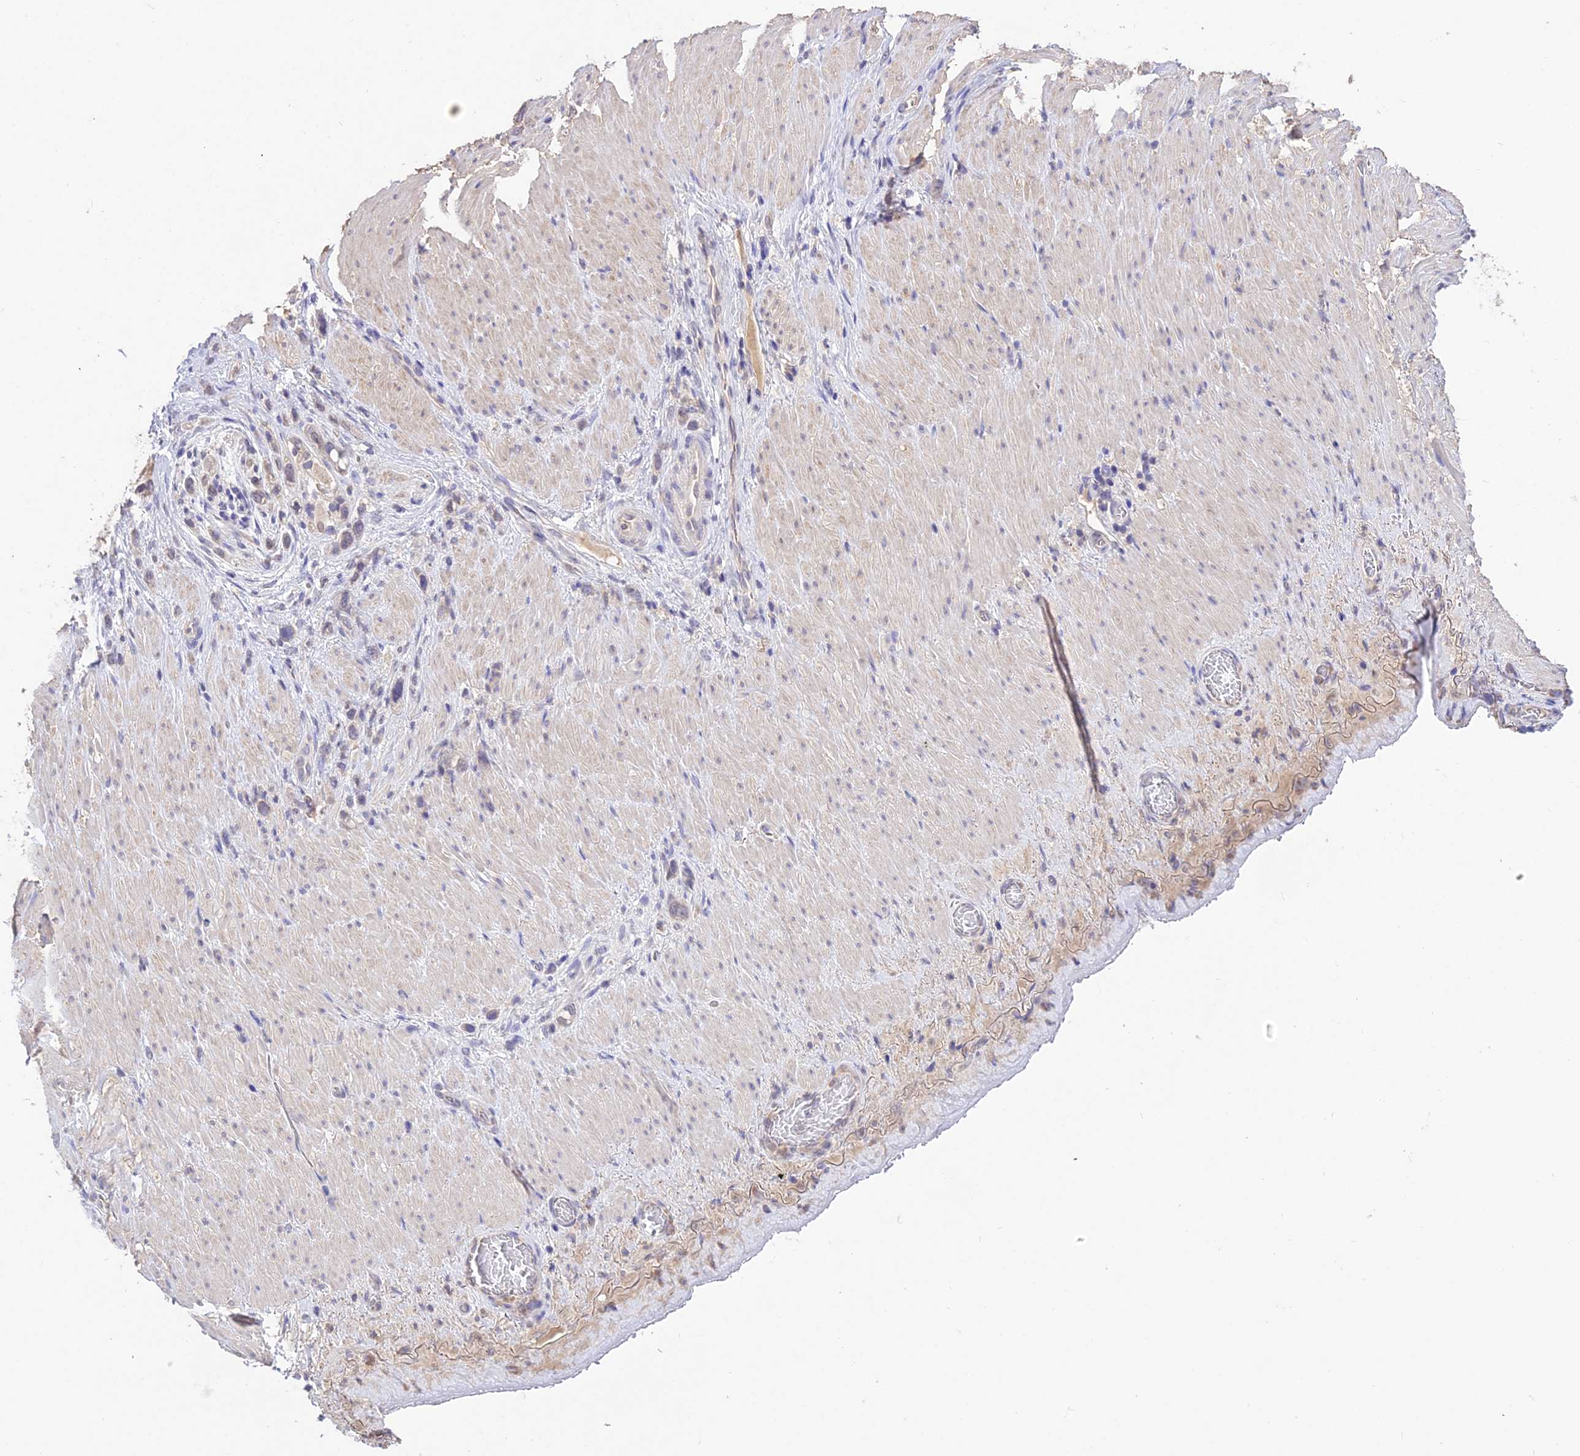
{"staining": {"intensity": "weak", "quantity": "<25%", "location": "cytoplasmic/membranous"}, "tissue": "stomach cancer", "cell_type": "Tumor cells", "image_type": "cancer", "snomed": [{"axis": "morphology", "description": "Adenocarcinoma, NOS"}, {"axis": "topography", "description": "Stomach"}], "caption": "An image of human stomach adenocarcinoma is negative for staining in tumor cells.", "gene": "PGK1", "patient": {"sex": "female", "age": 65}}